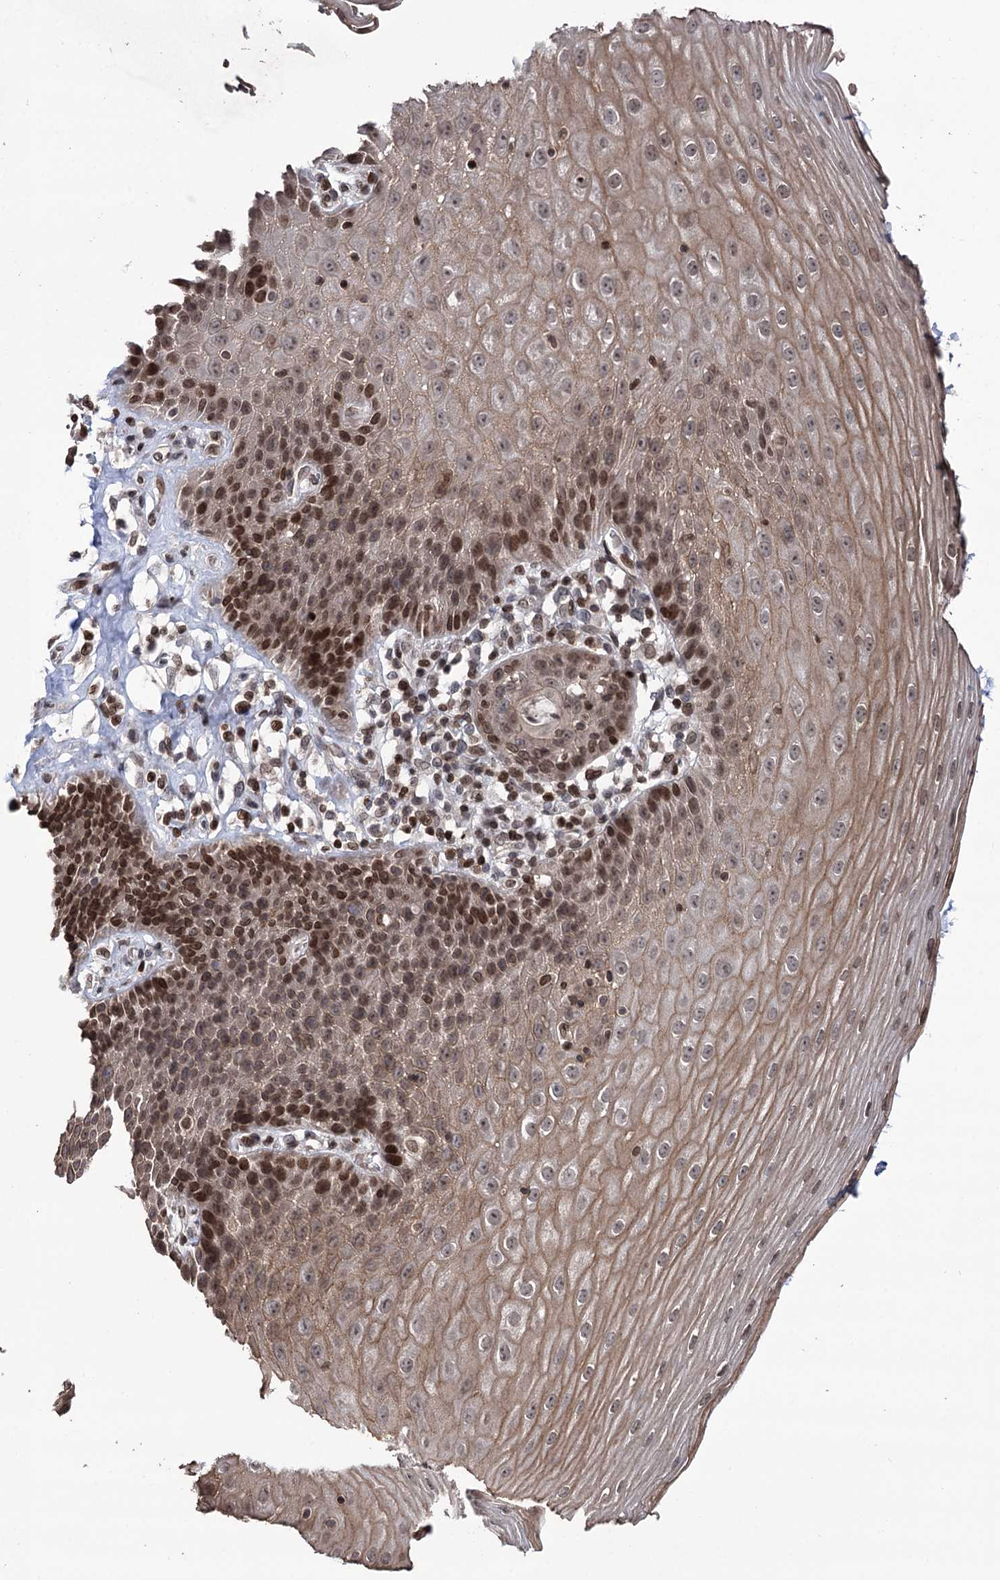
{"staining": {"intensity": "moderate", "quantity": ">75%", "location": "cytoplasmic/membranous,nuclear"}, "tissue": "esophagus", "cell_type": "Squamous epithelial cells", "image_type": "normal", "snomed": [{"axis": "morphology", "description": "Normal tissue, NOS"}, {"axis": "topography", "description": "Esophagus"}], "caption": "Protein expression analysis of normal esophagus exhibits moderate cytoplasmic/membranous,nuclear staining in approximately >75% of squamous epithelial cells. (DAB IHC with brightfield microscopy, high magnification).", "gene": "CCDC77", "patient": {"sex": "female", "age": 61}}